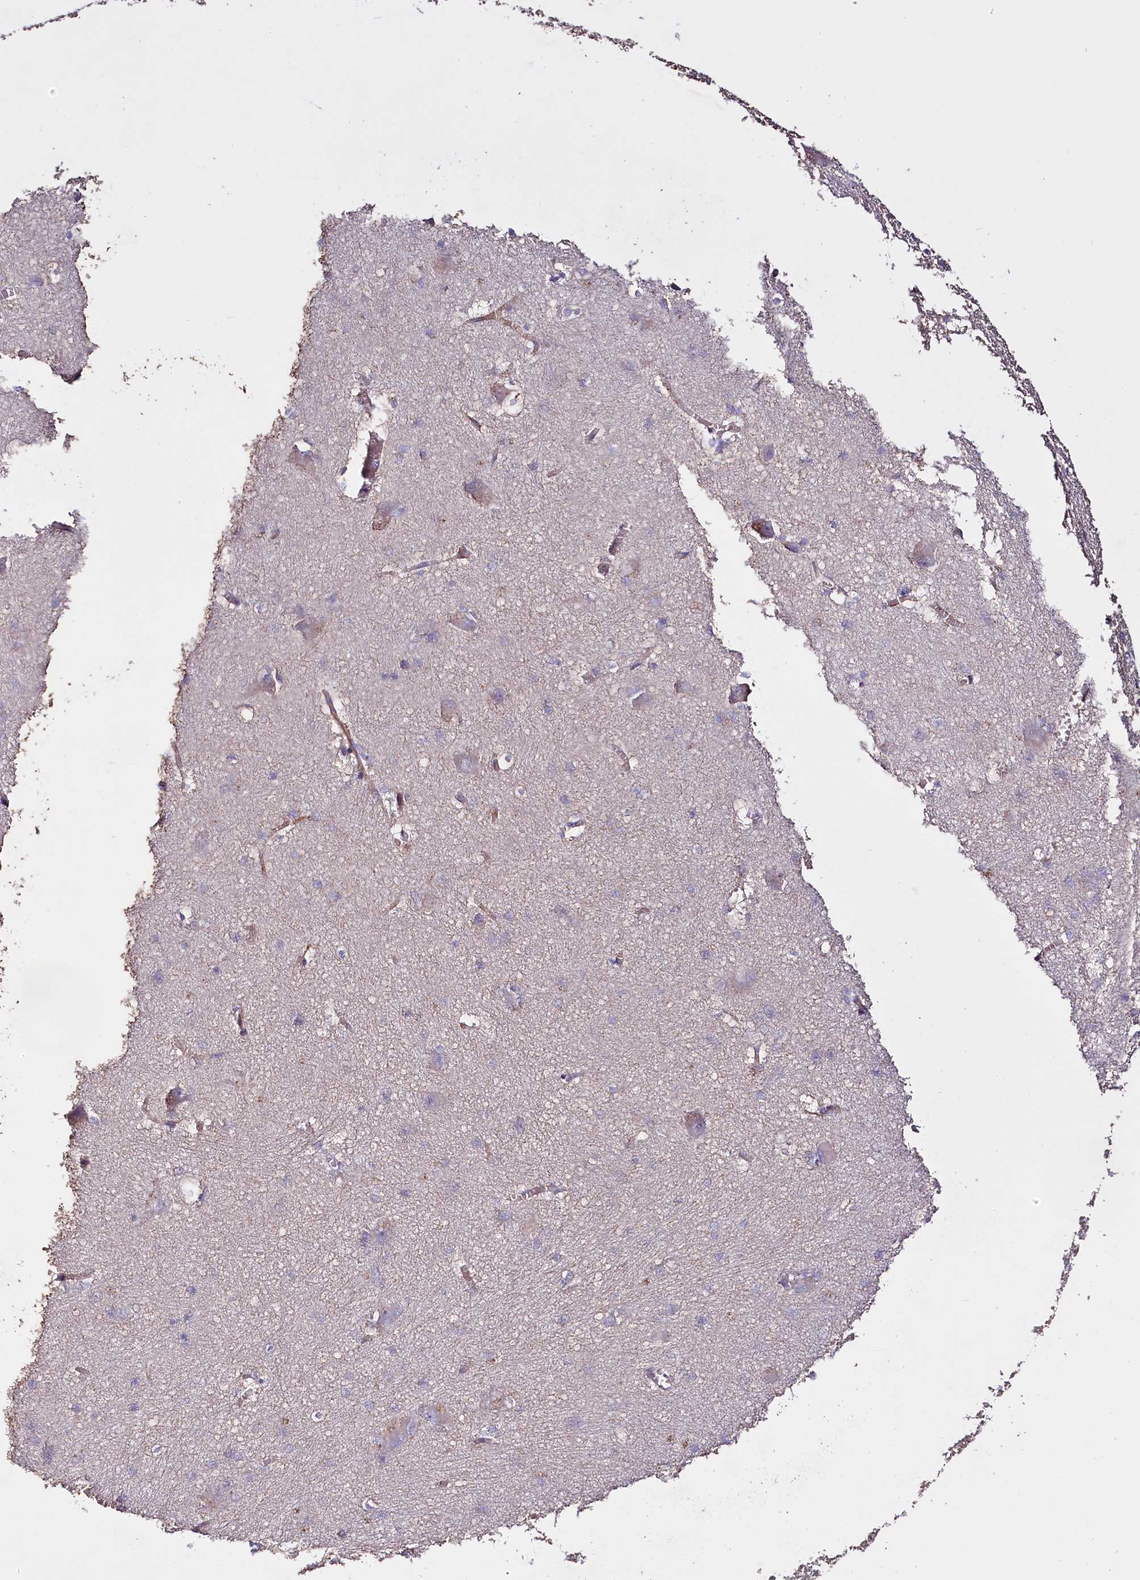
{"staining": {"intensity": "weak", "quantity": "<25%", "location": "cytoplasmic/membranous"}, "tissue": "caudate", "cell_type": "Glial cells", "image_type": "normal", "snomed": [{"axis": "morphology", "description": "Normal tissue, NOS"}, {"axis": "topography", "description": "Lateral ventricle wall"}], "caption": "Glial cells are negative for brown protein staining in benign caudate. (DAB (3,3'-diaminobenzidine) IHC, high magnification).", "gene": "SLC7A1", "patient": {"sex": "male", "age": 37}}